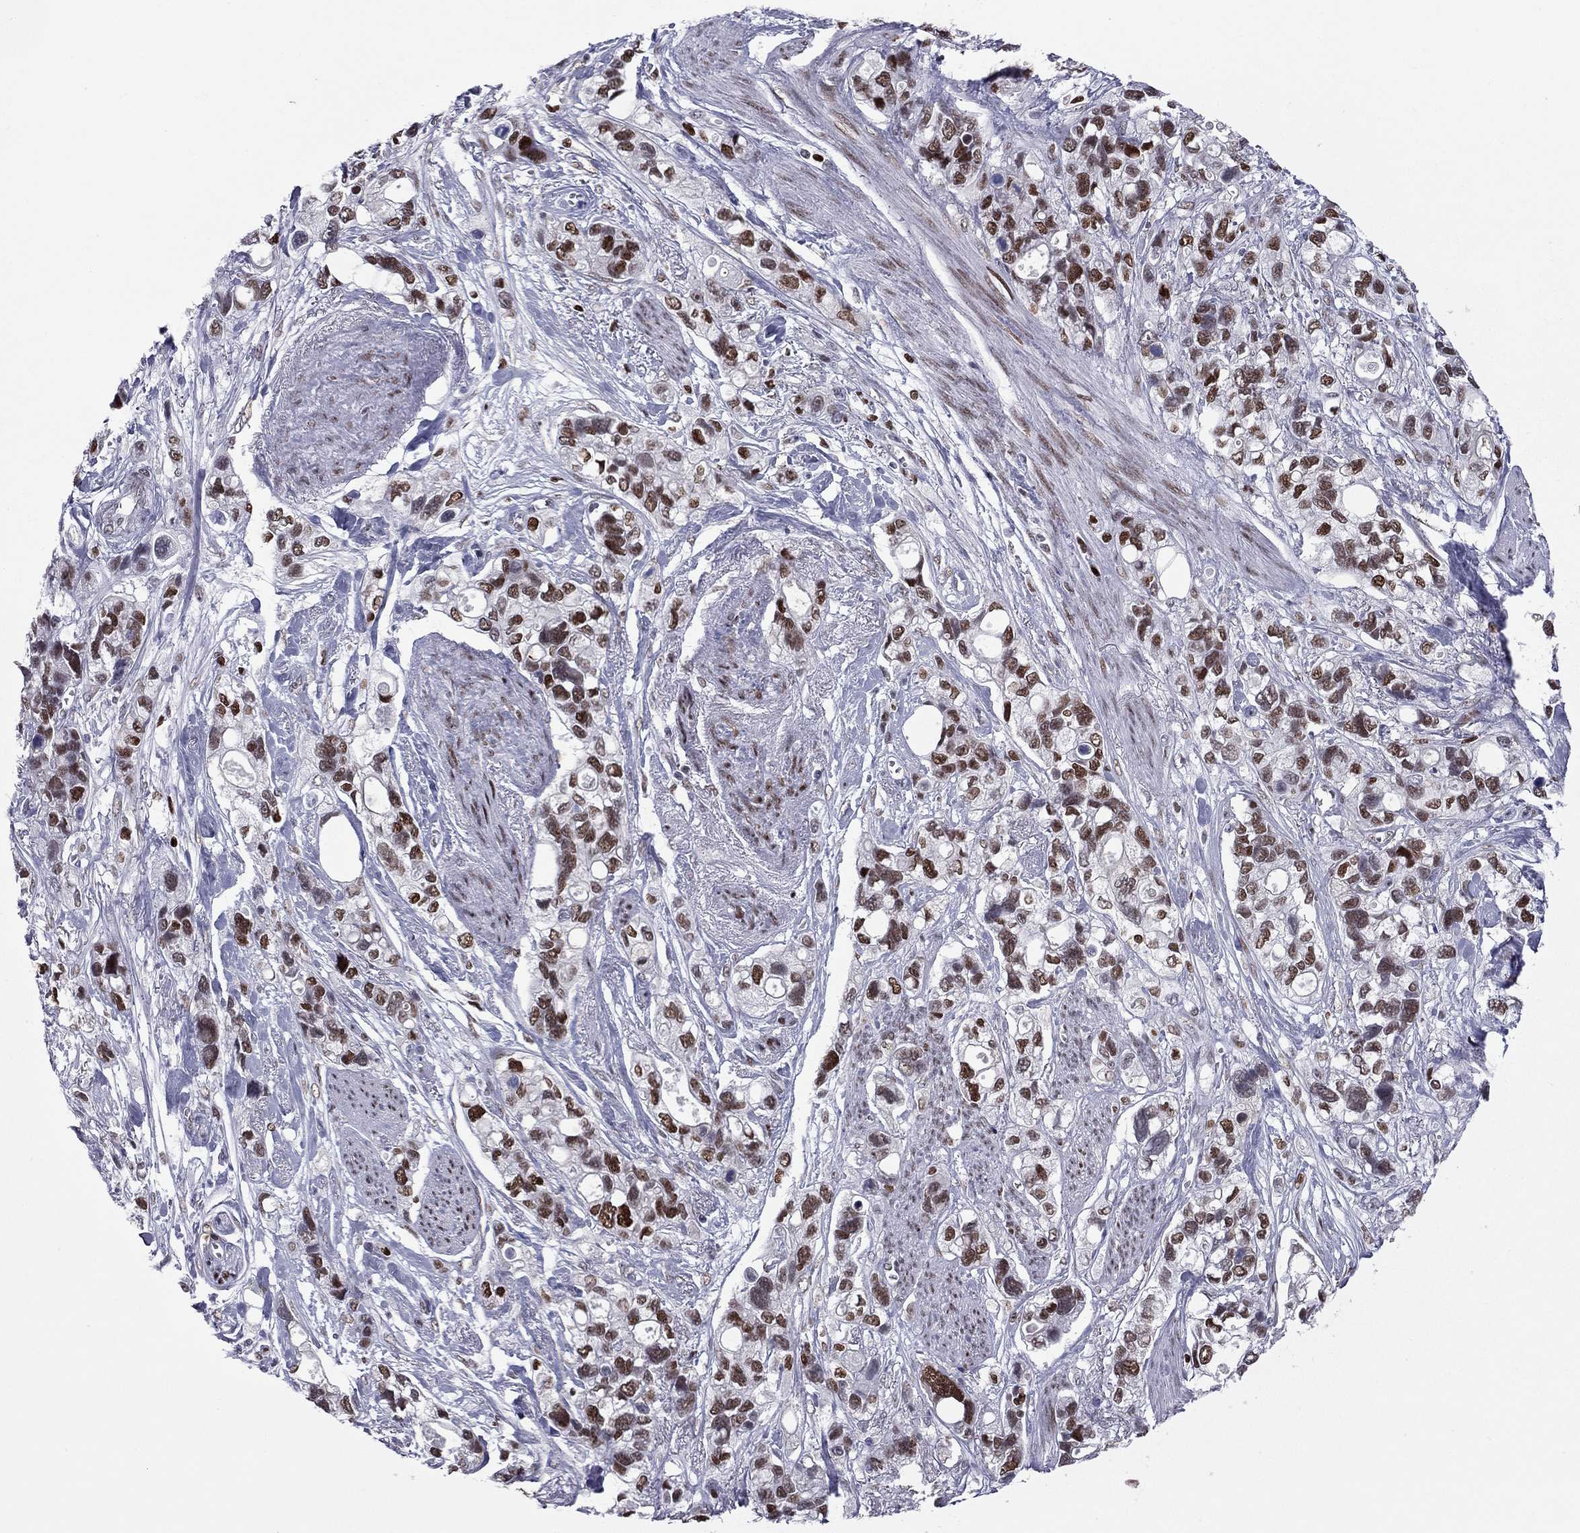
{"staining": {"intensity": "strong", "quantity": ">75%", "location": "nuclear"}, "tissue": "stomach cancer", "cell_type": "Tumor cells", "image_type": "cancer", "snomed": [{"axis": "morphology", "description": "Adenocarcinoma, NOS"}, {"axis": "topography", "description": "Stomach, upper"}], "caption": "Human stomach cancer stained with a protein marker reveals strong staining in tumor cells.", "gene": "PCGF3", "patient": {"sex": "female", "age": 81}}